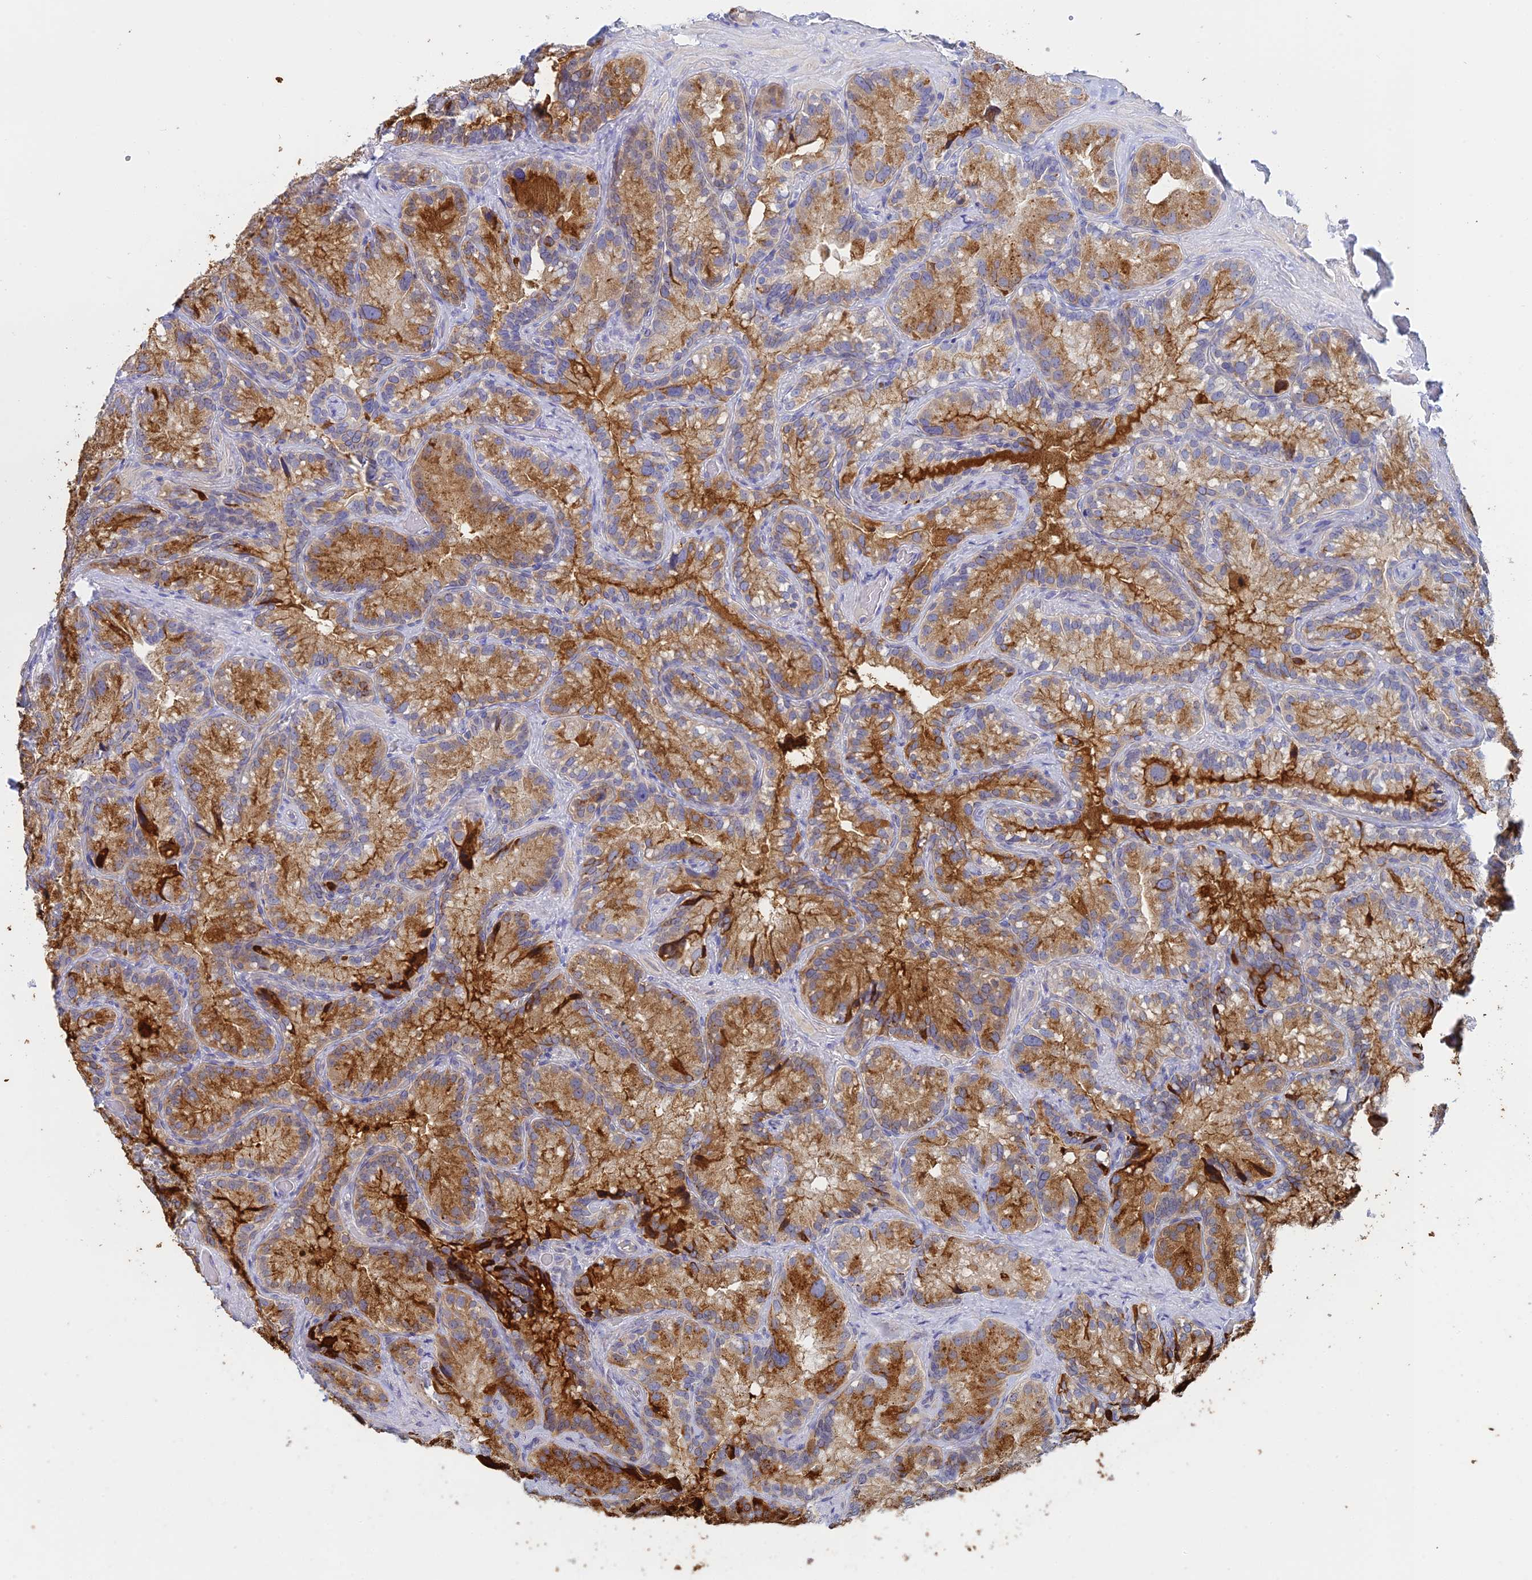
{"staining": {"intensity": "strong", "quantity": "25%-75%", "location": "cytoplasmic/membranous"}, "tissue": "seminal vesicle", "cell_type": "Glandular cells", "image_type": "normal", "snomed": [{"axis": "morphology", "description": "Normal tissue, NOS"}, {"axis": "topography", "description": "Prostate"}, {"axis": "topography", "description": "Seminal veicle"}], "caption": "IHC (DAB) staining of benign seminal vesicle reveals strong cytoplasmic/membranous protein positivity in approximately 25%-75% of glandular cells. (DAB IHC with brightfield microscopy, high magnification).", "gene": "CEP152", "patient": {"sex": "male", "age": 68}}